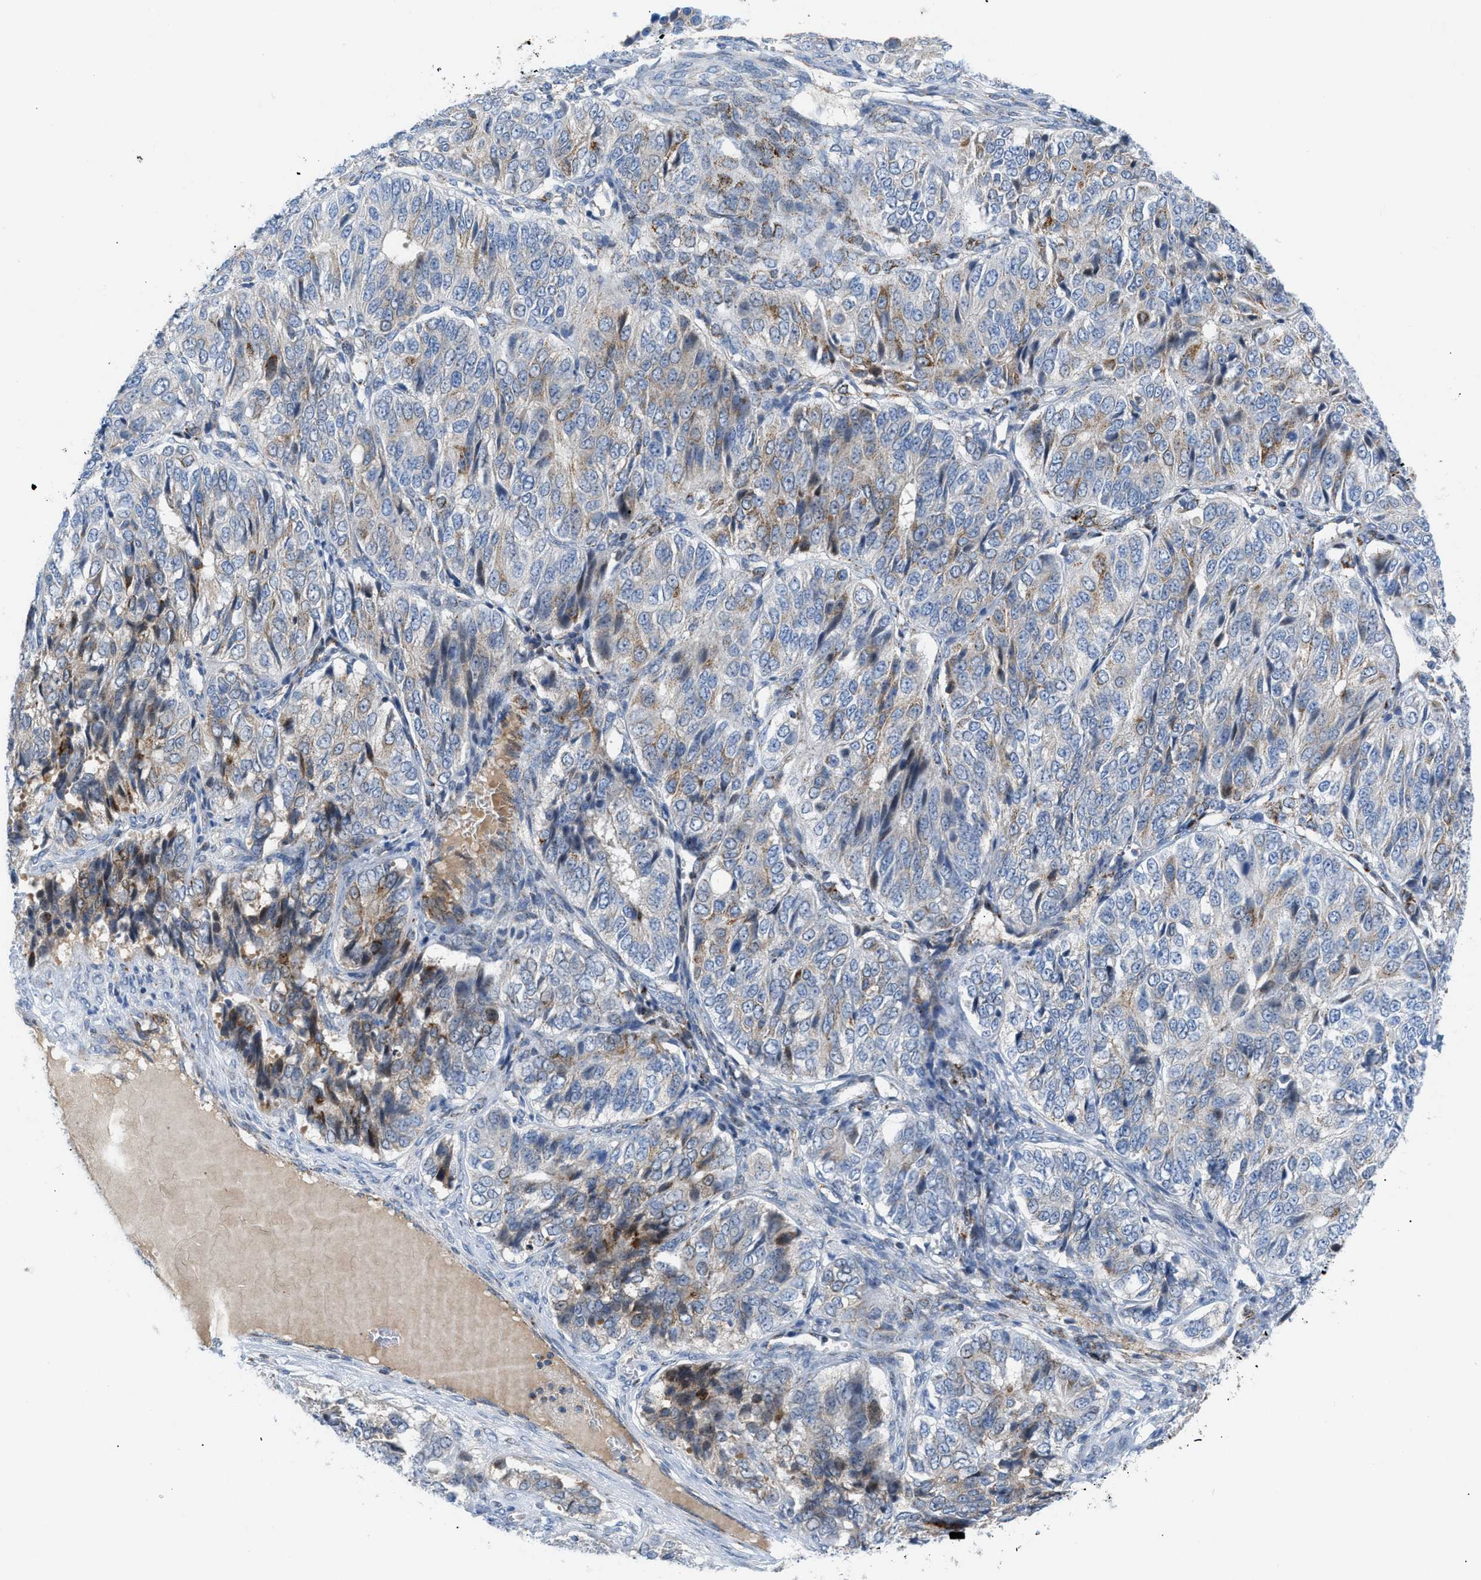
{"staining": {"intensity": "weak", "quantity": "25%-75%", "location": "cytoplasmic/membranous"}, "tissue": "ovarian cancer", "cell_type": "Tumor cells", "image_type": "cancer", "snomed": [{"axis": "morphology", "description": "Carcinoma, endometroid"}, {"axis": "topography", "description": "Ovary"}], "caption": "The micrograph displays immunohistochemical staining of ovarian cancer. There is weak cytoplasmic/membranous positivity is seen in approximately 25%-75% of tumor cells. Immunohistochemistry (ihc) stains the protein of interest in brown and the nuclei are stained blue.", "gene": "RBBP9", "patient": {"sex": "female", "age": 51}}